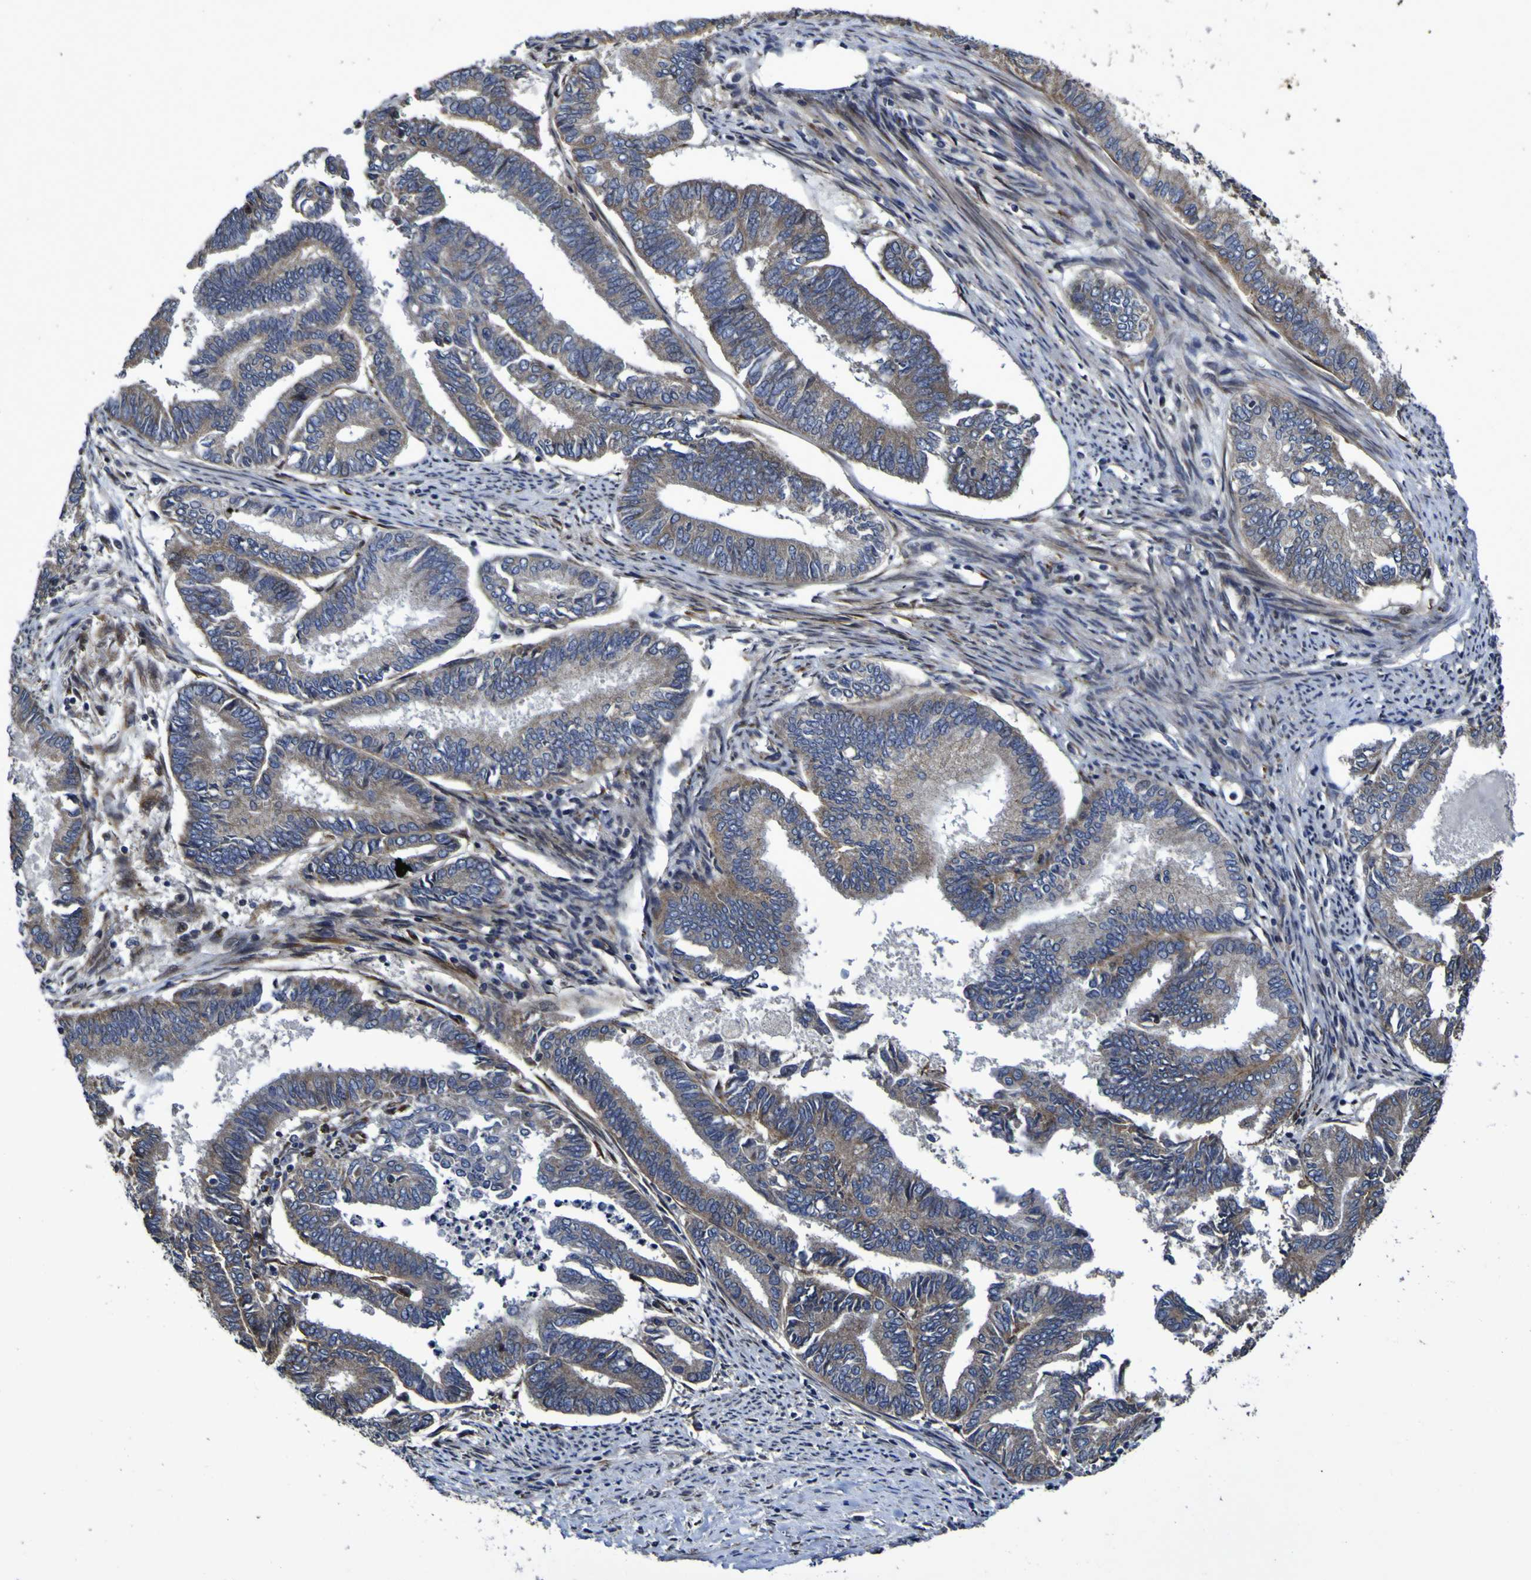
{"staining": {"intensity": "moderate", "quantity": "25%-75%", "location": "cytoplasmic/membranous"}, "tissue": "endometrial cancer", "cell_type": "Tumor cells", "image_type": "cancer", "snomed": [{"axis": "morphology", "description": "Adenocarcinoma, NOS"}, {"axis": "topography", "description": "Endometrium"}], "caption": "Tumor cells exhibit medium levels of moderate cytoplasmic/membranous staining in approximately 25%-75% of cells in human adenocarcinoma (endometrial). Nuclei are stained in blue.", "gene": "P3H1", "patient": {"sex": "female", "age": 86}}